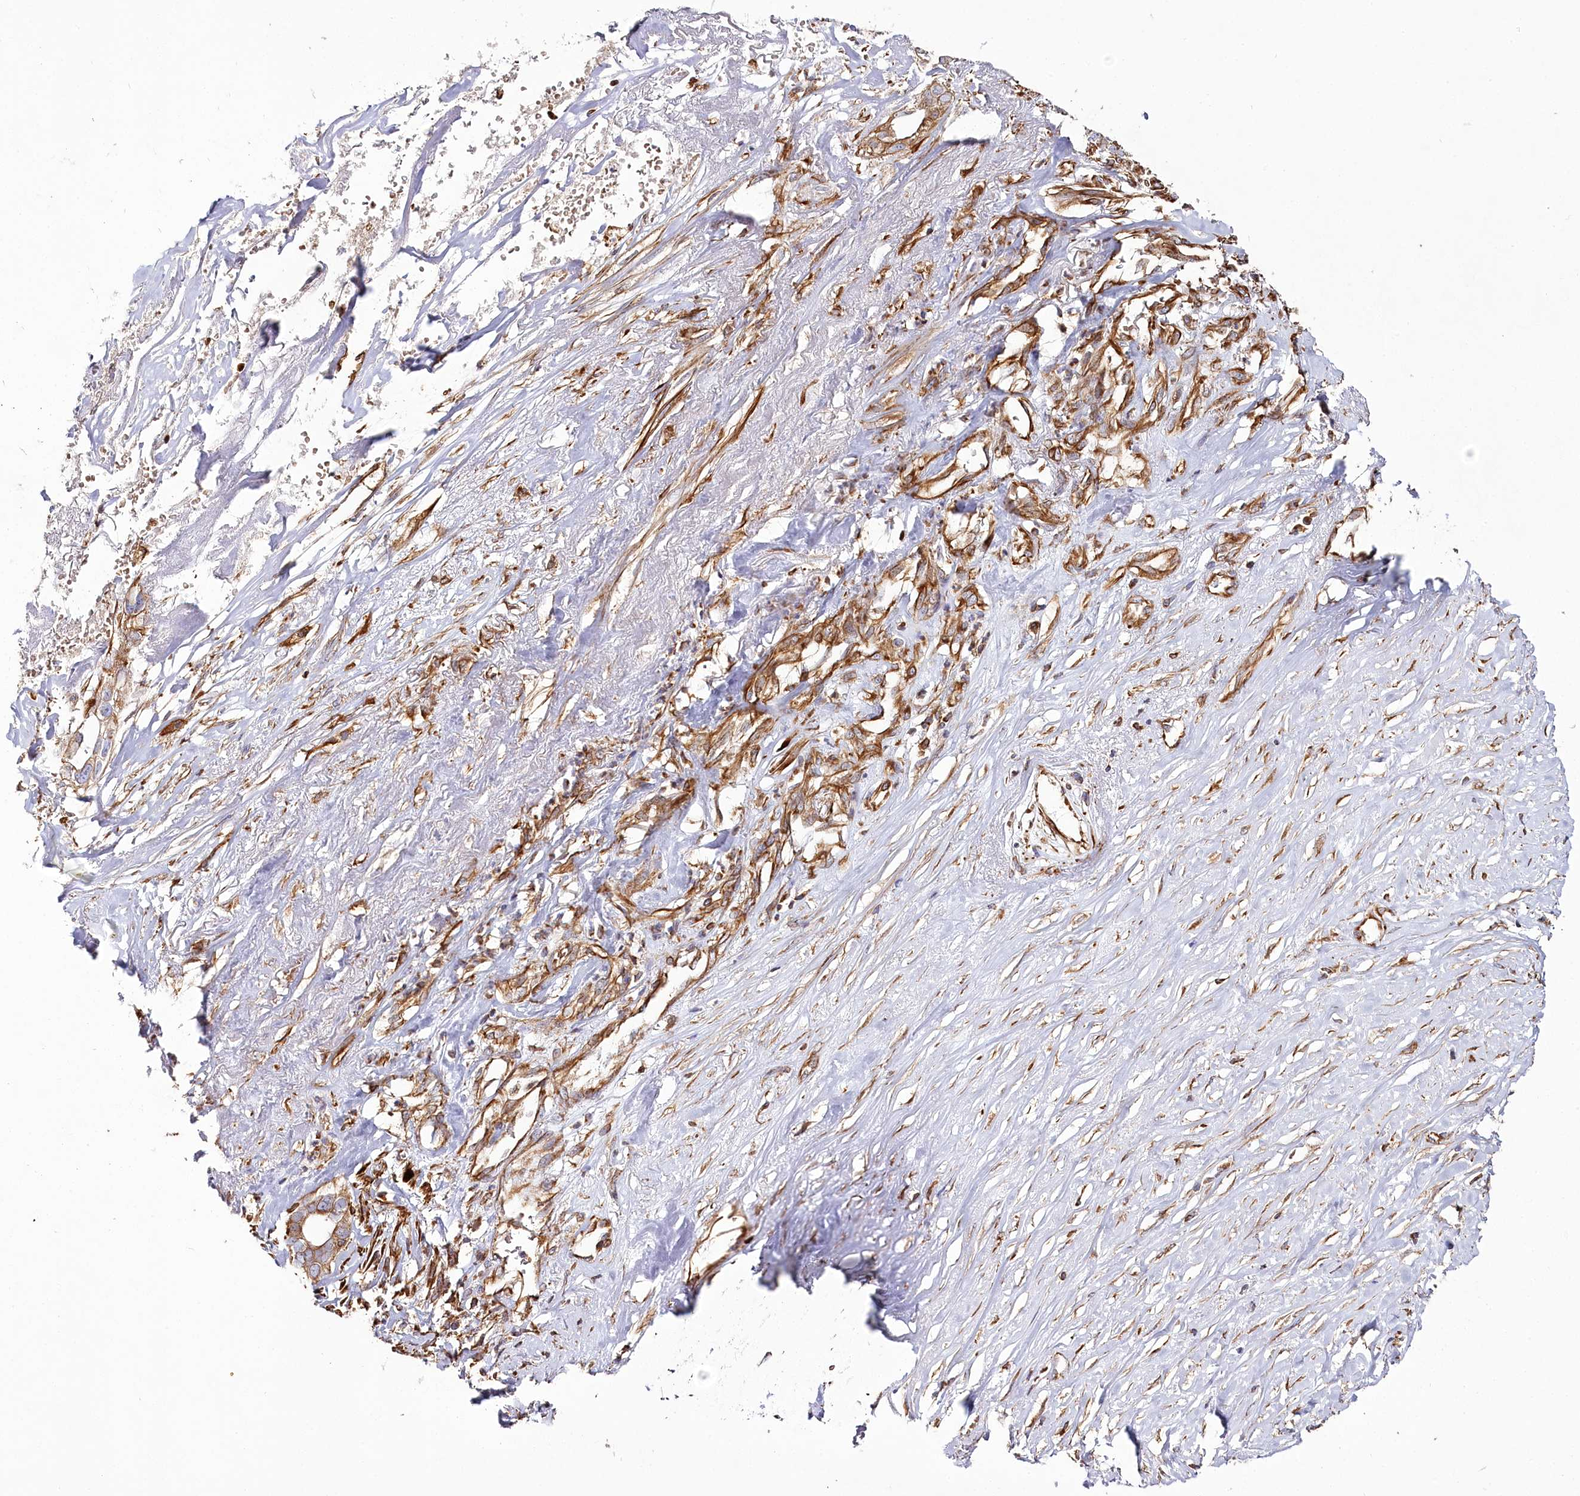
{"staining": {"intensity": "moderate", "quantity": ">75%", "location": "cytoplasmic/membranous"}, "tissue": "liver cancer", "cell_type": "Tumor cells", "image_type": "cancer", "snomed": [{"axis": "morphology", "description": "Cholangiocarcinoma"}, {"axis": "topography", "description": "Liver"}], "caption": "Immunohistochemistry (IHC) image of neoplastic tissue: human liver cancer (cholangiocarcinoma) stained using immunohistochemistry (IHC) exhibits medium levels of moderate protein expression localized specifically in the cytoplasmic/membranous of tumor cells, appearing as a cytoplasmic/membranous brown color.", "gene": "THUMPD3", "patient": {"sex": "female", "age": 79}}